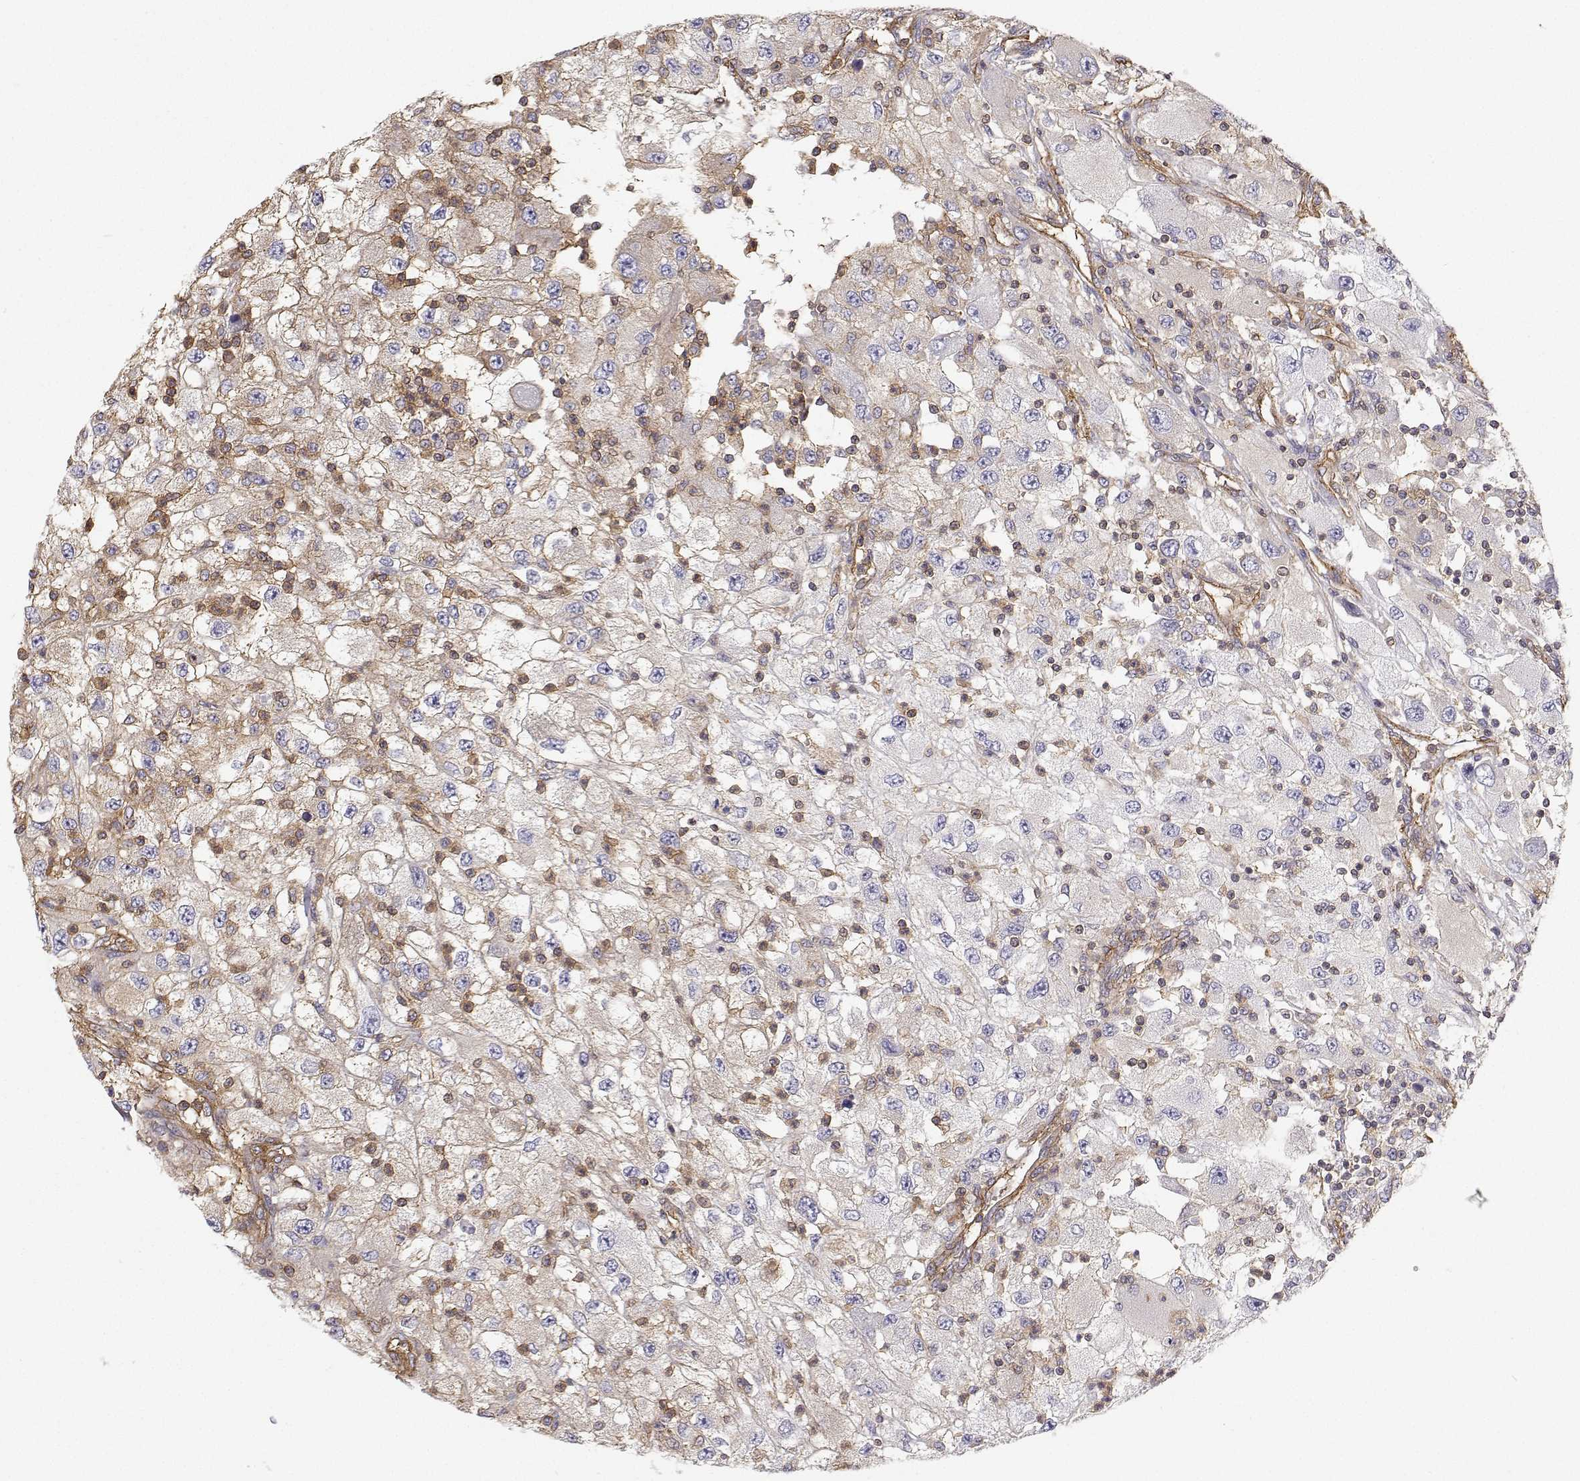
{"staining": {"intensity": "negative", "quantity": "none", "location": "none"}, "tissue": "renal cancer", "cell_type": "Tumor cells", "image_type": "cancer", "snomed": [{"axis": "morphology", "description": "Adenocarcinoma, NOS"}, {"axis": "topography", "description": "Kidney"}], "caption": "Micrograph shows no significant protein staining in tumor cells of renal cancer.", "gene": "MYH9", "patient": {"sex": "female", "age": 67}}